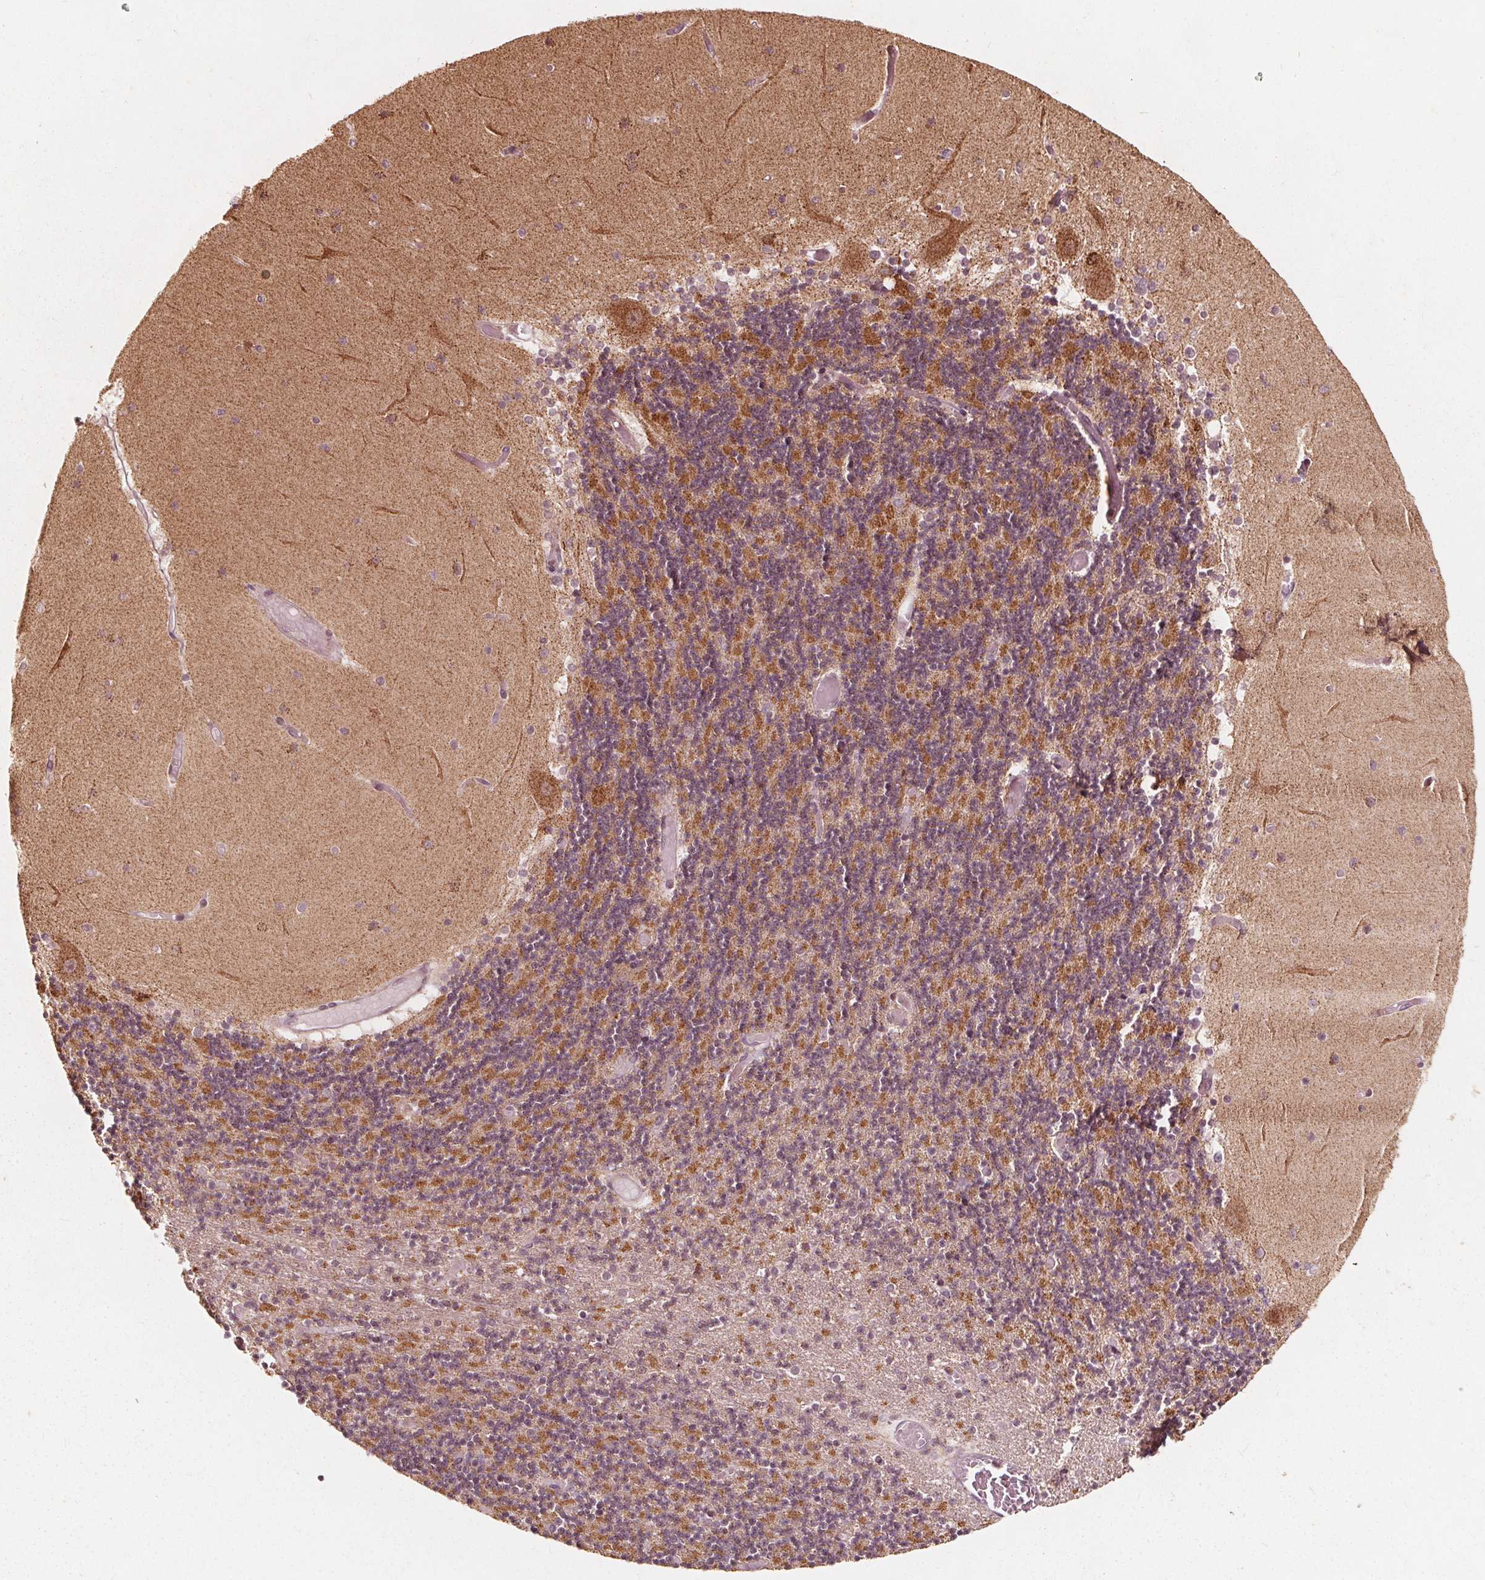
{"staining": {"intensity": "moderate", "quantity": ">75%", "location": "cytoplasmic/membranous"}, "tissue": "cerebellum", "cell_type": "Cells in granular layer", "image_type": "normal", "snomed": [{"axis": "morphology", "description": "Normal tissue, NOS"}, {"axis": "topography", "description": "Cerebellum"}], "caption": "A micrograph of cerebellum stained for a protein displays moderate cytoplasmic/membranous brown staining in cells in granular layer. (IHC, brightfield microscopy, high magnification).", "gene": "AIP", "patient": {"sex": "female", "age": 28}}